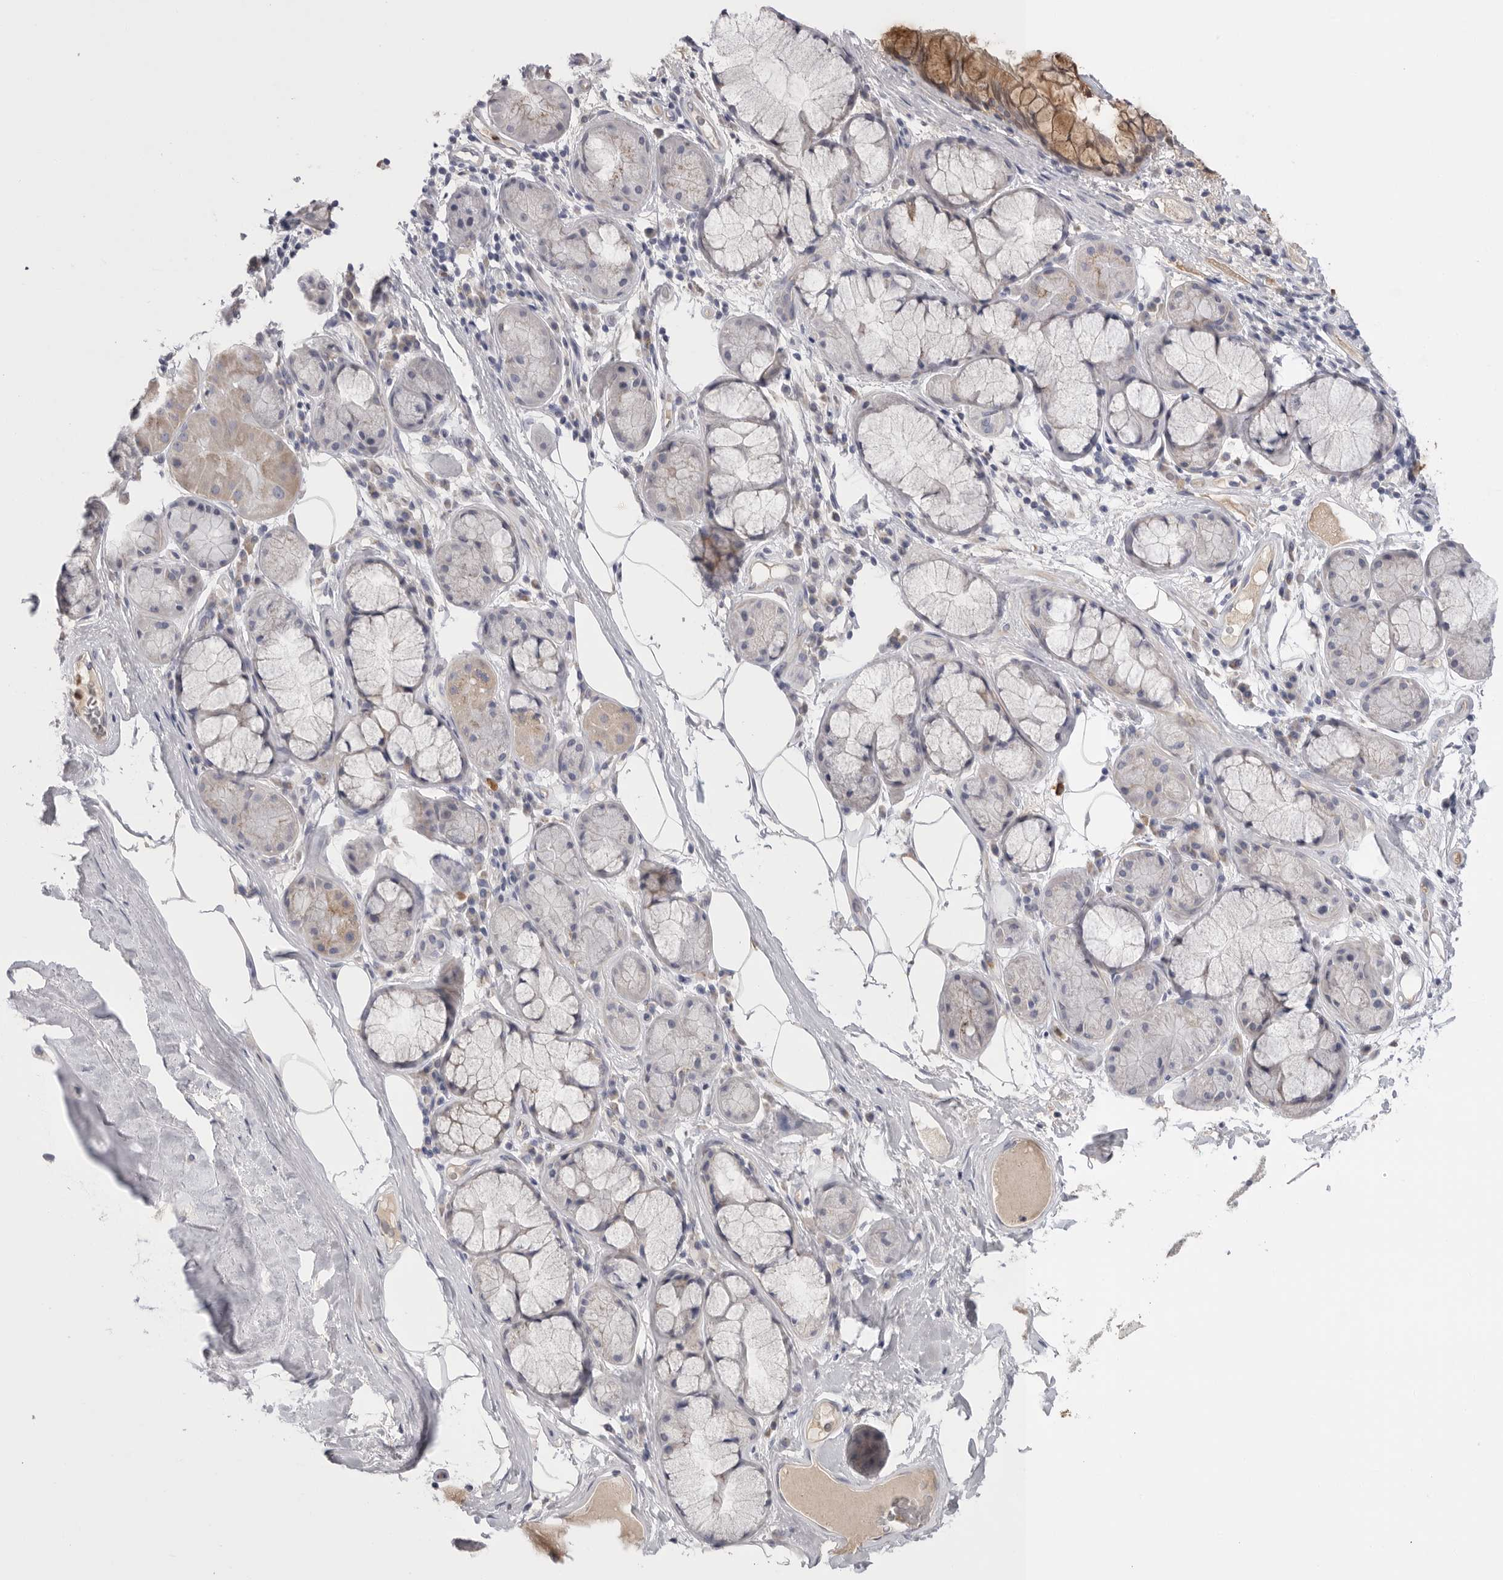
{"staining": {"intensity": "negative", "quantity": "none", "location": "none"}, "tissue": "adipose tissue", "cell_type": "Adipocytes", "image_type": "normal", "snomed": [{"axis": "morphology", "description": "Normal tissue, NOS"}, {"axis": "topography", "description": "Bronchus"}], "caption": "Immunohistochemical staining of unremarkable adipose tissue demonstrates no significant positivity in adipocytes. (Stains: DAB IHC with hematoxylin counter stain, Microscopy: brightfield microscopy at high magnification).", "gene": "CCDC126", "patient": {"sex": "male", "age": 66}}